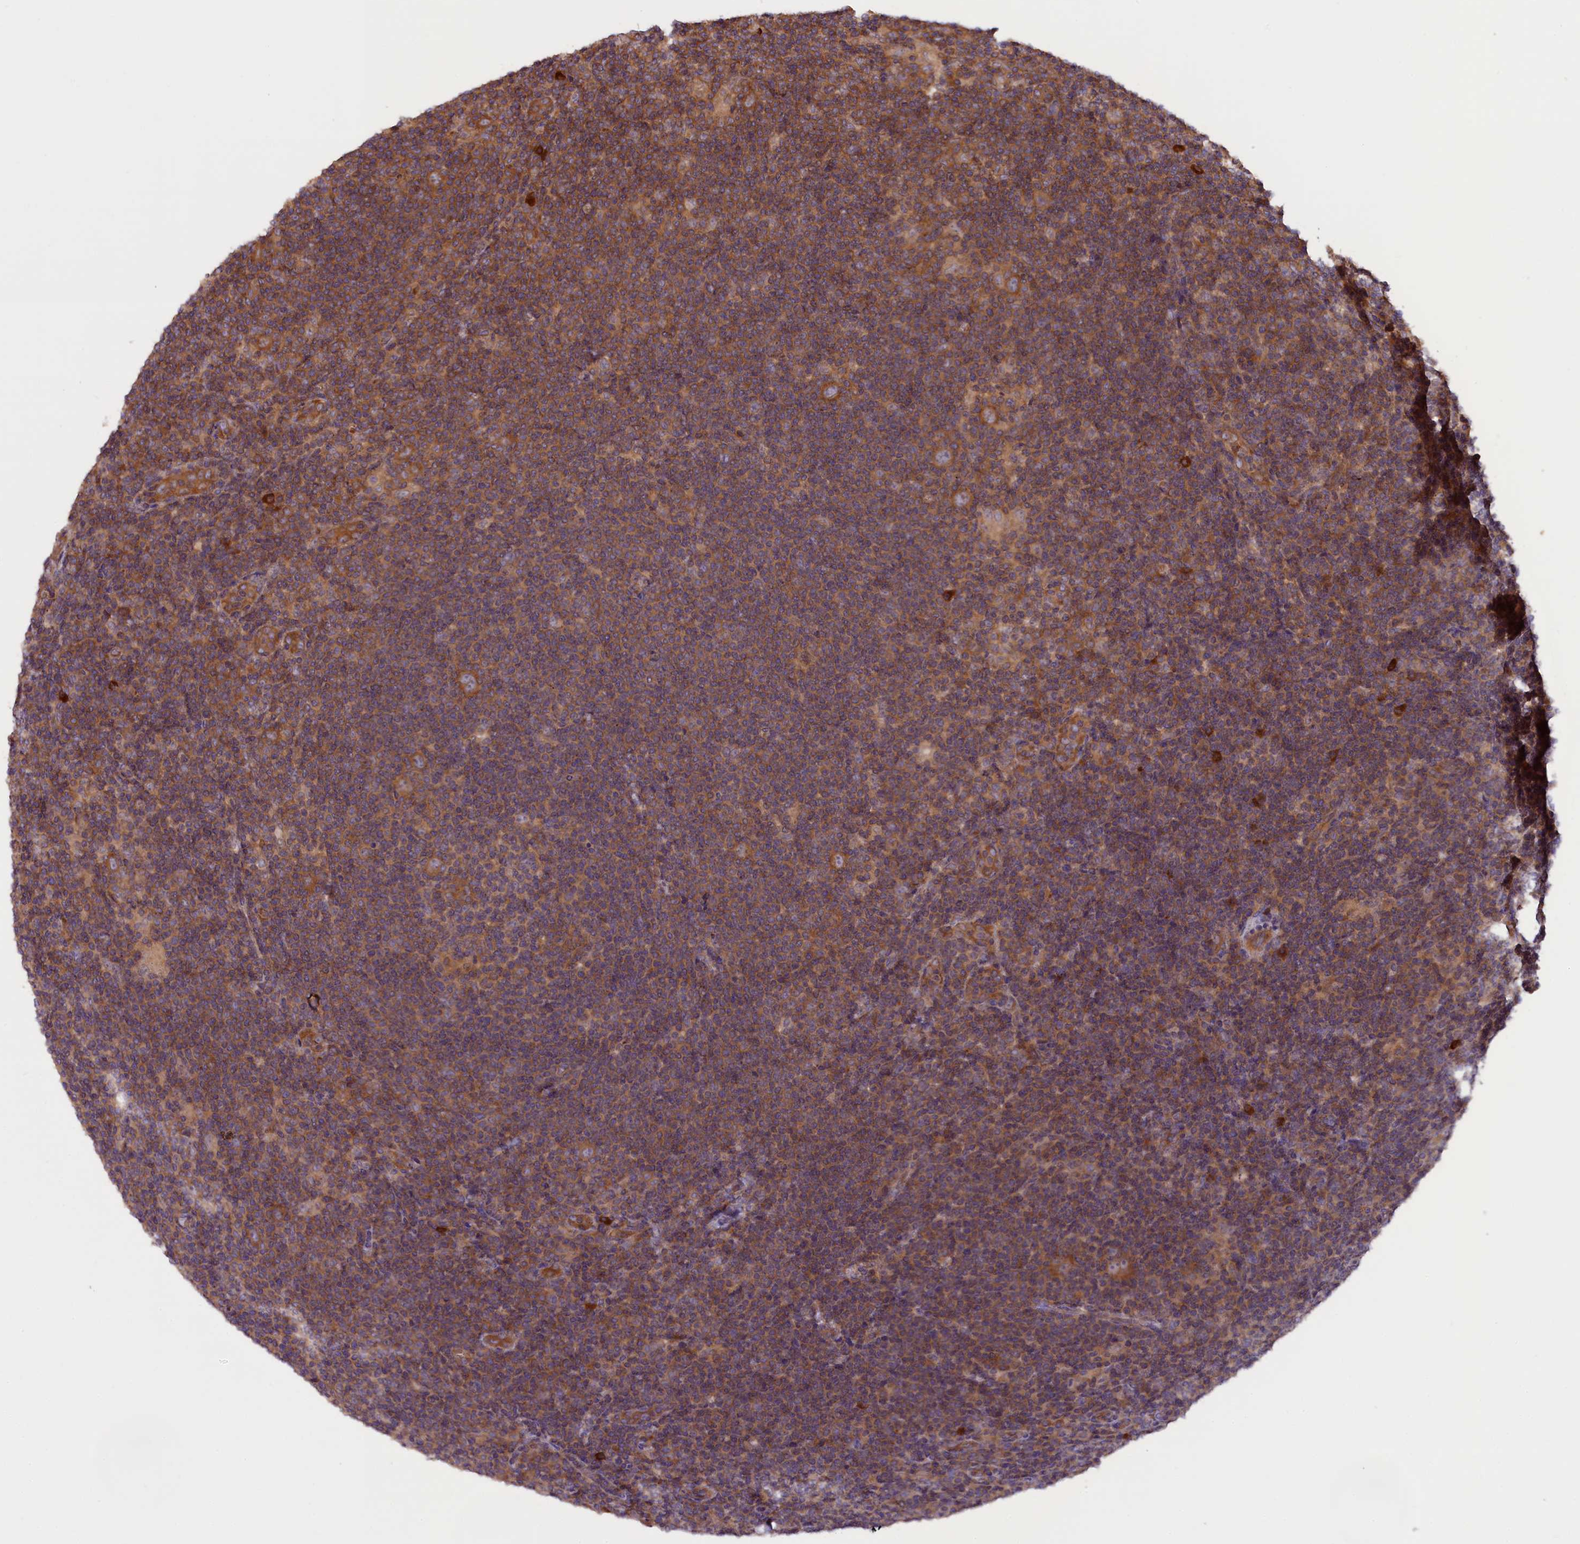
{"staining": {"intensity": "moderate", "quantity": ">75%", "location": "cytoplasmic/membranous"}, "tissue": "lymphoma", "cell_type": "Tumor cells", "image_type": "cancer", "snomed": [{"axis": "morphology", "description": "Hodgkin's disease, NOS"}, {"axis": "topography", "description": "Lymph node"}], "caption": "An image showing moderate cytoplasmic/membranous expression in about >75% of tumor cells in lymphoma, as visualized by brown immunohistochemical staining.", "gene": "SETD6", "patient": {"sex": "female", "age": 57}}